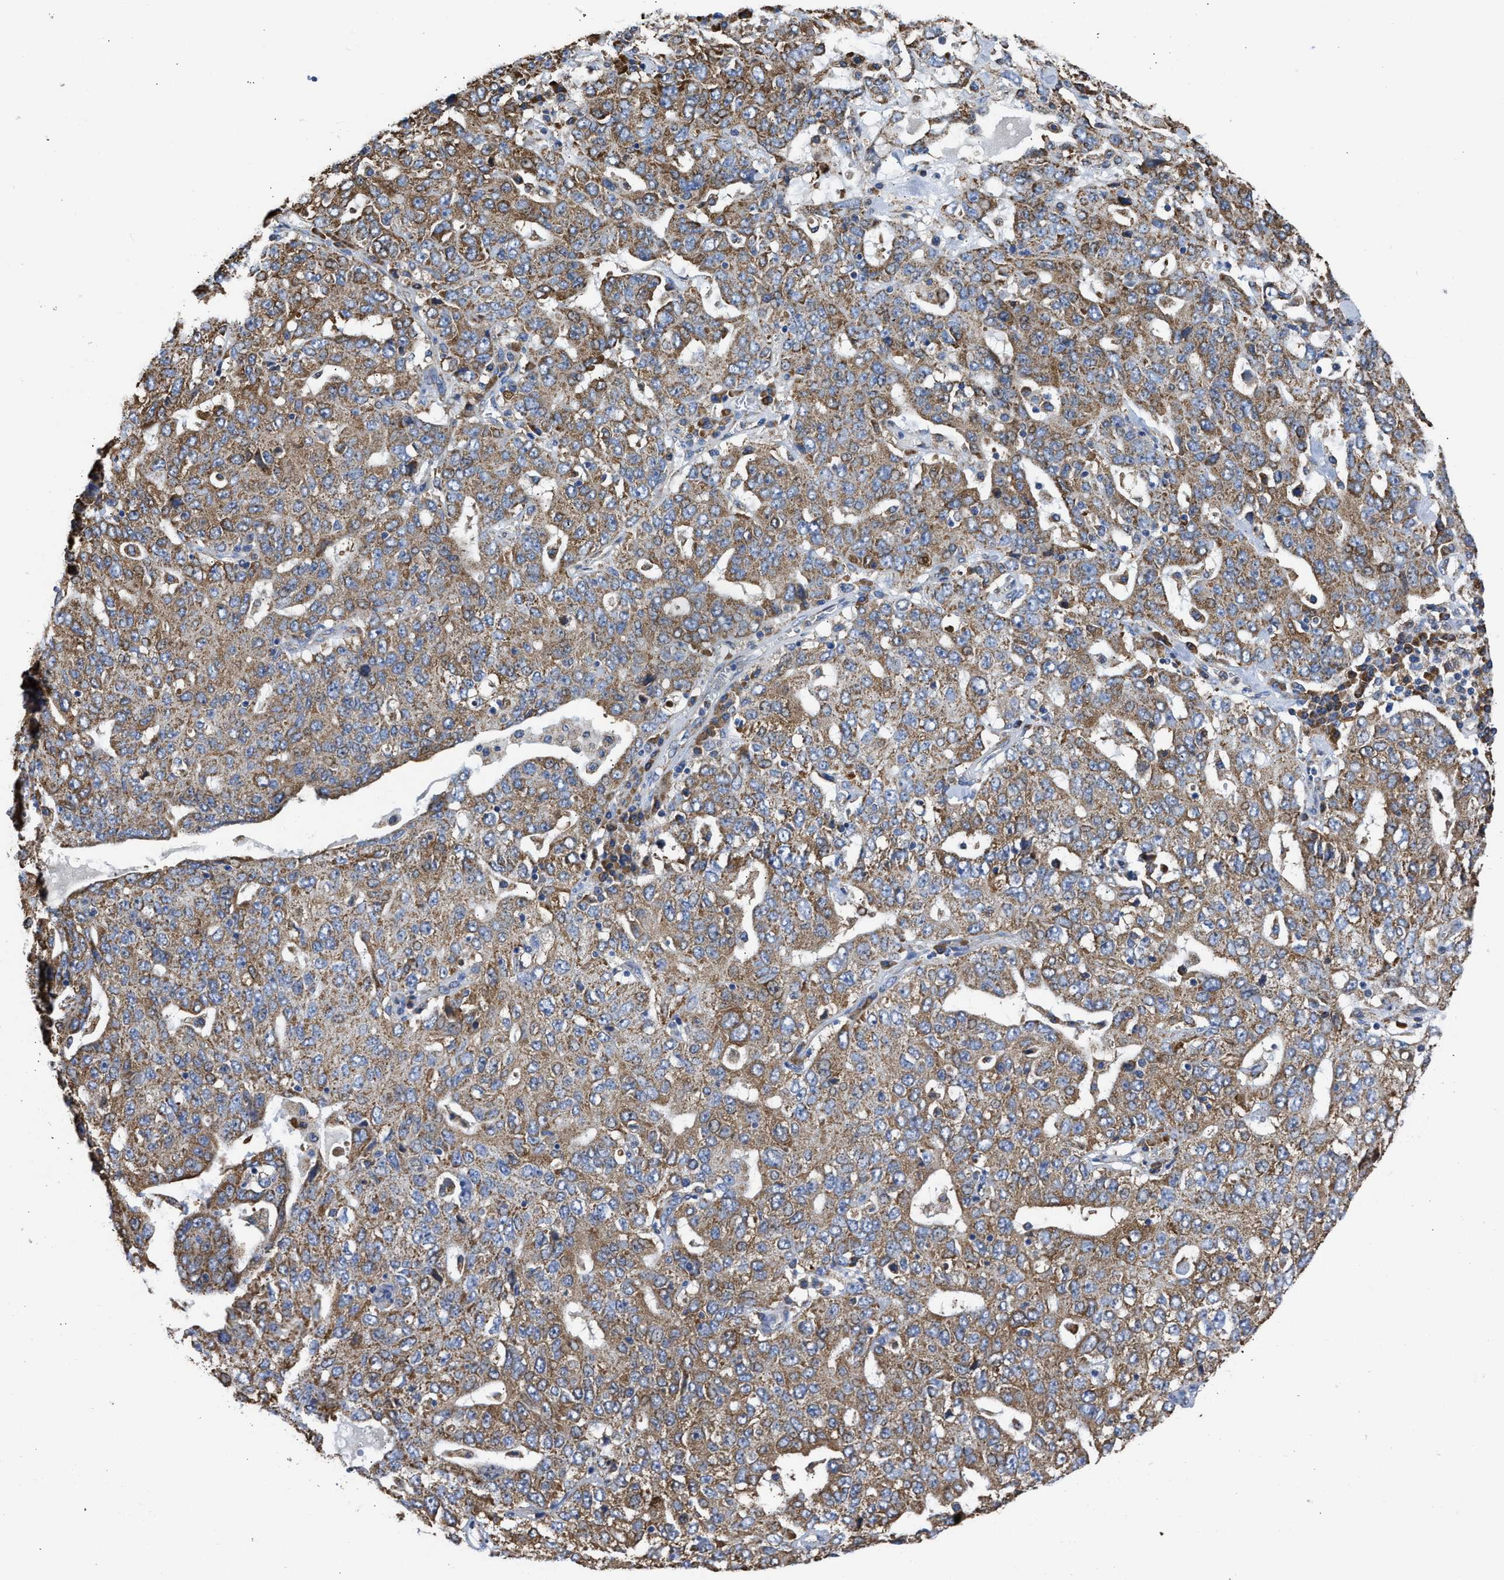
{"staining": {"intensity": "moderate", "quantity": ">75%", "location": "cytoplasmic/membranous"}, "tissue": "ovarian cancer", "cell_type": "Tumor cells", "image_type": "cancer", "snomed": [{"axis": "morphology", "description": "Carcinoma, endometroid"}, {"axis": "topography", "description": "Ovary"}], "caption": "IHC histopathology image of human endometroid carcinoma (ovarian) stained for a protein (brown), which reveals medium levels of moderate cytoplasmic/membranous expression in about >75% of tumor cells.", "gene": "CYCS", "patient": {"sex": "female", "age": 62}}